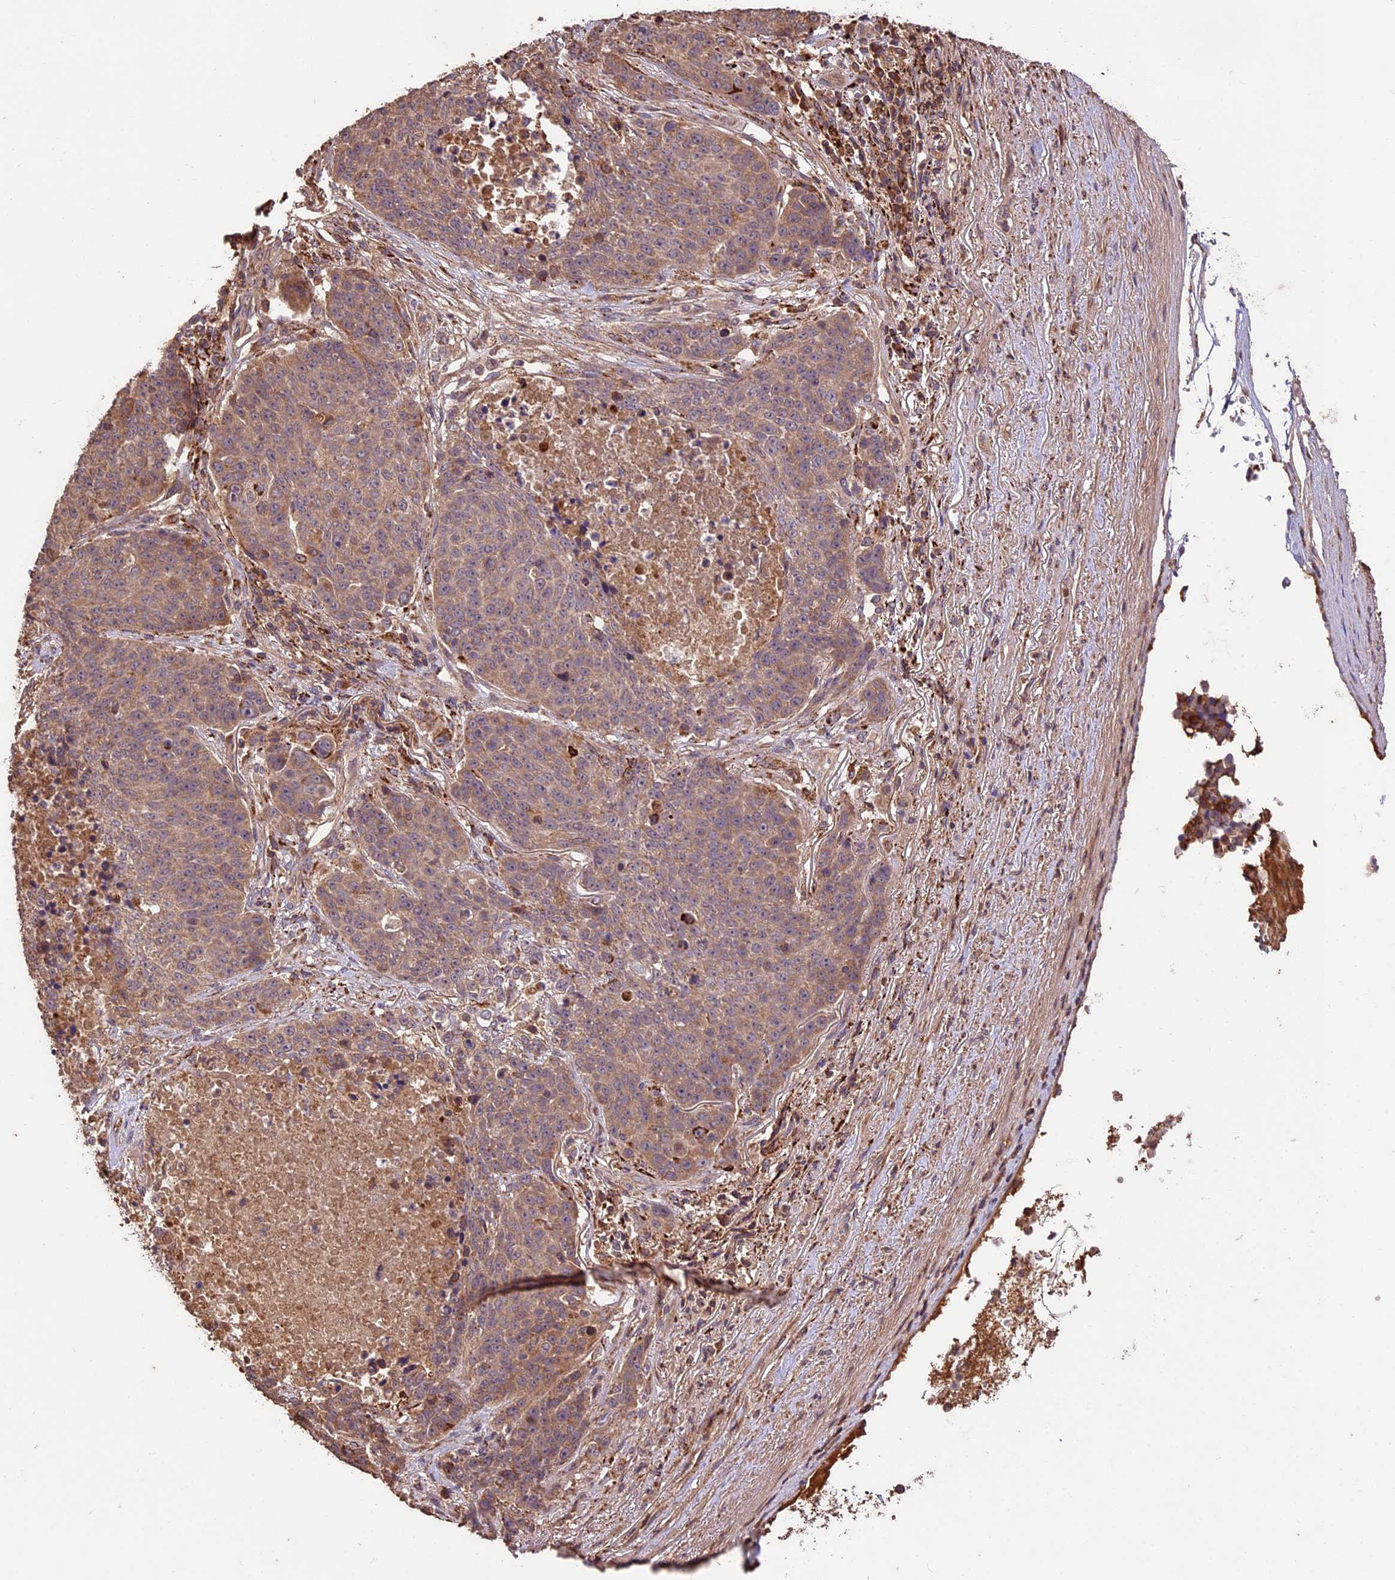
{"staining": {"intensity": "weak", "quantity": ">75%", "location": "cytoplasmic/membranous"}, "tissue": "lung cancer", "cell_type": "Tumor cells", "image_type": "cancer", "snomed": [{"axis": "morphology", "description": "Normal tissue, NOS"}, {"axis": "morphology", "description": "Squamous cell carcinoma, NOS"}, {"axis": "topography", "description": "Lymph node"}, {"axis": "topography", "description": "Lung"}], "caption": "Squamous cell carcinoma (lung) stained with DAB (3,3'-diaminobenzidine) immunohistochemistry exhibits low levels of weak cytoplasmic/membranous staining in approximately >75% of tumor cells.", "gene": "CRLF1", "patient": {"sex": "male", "age": 66}}